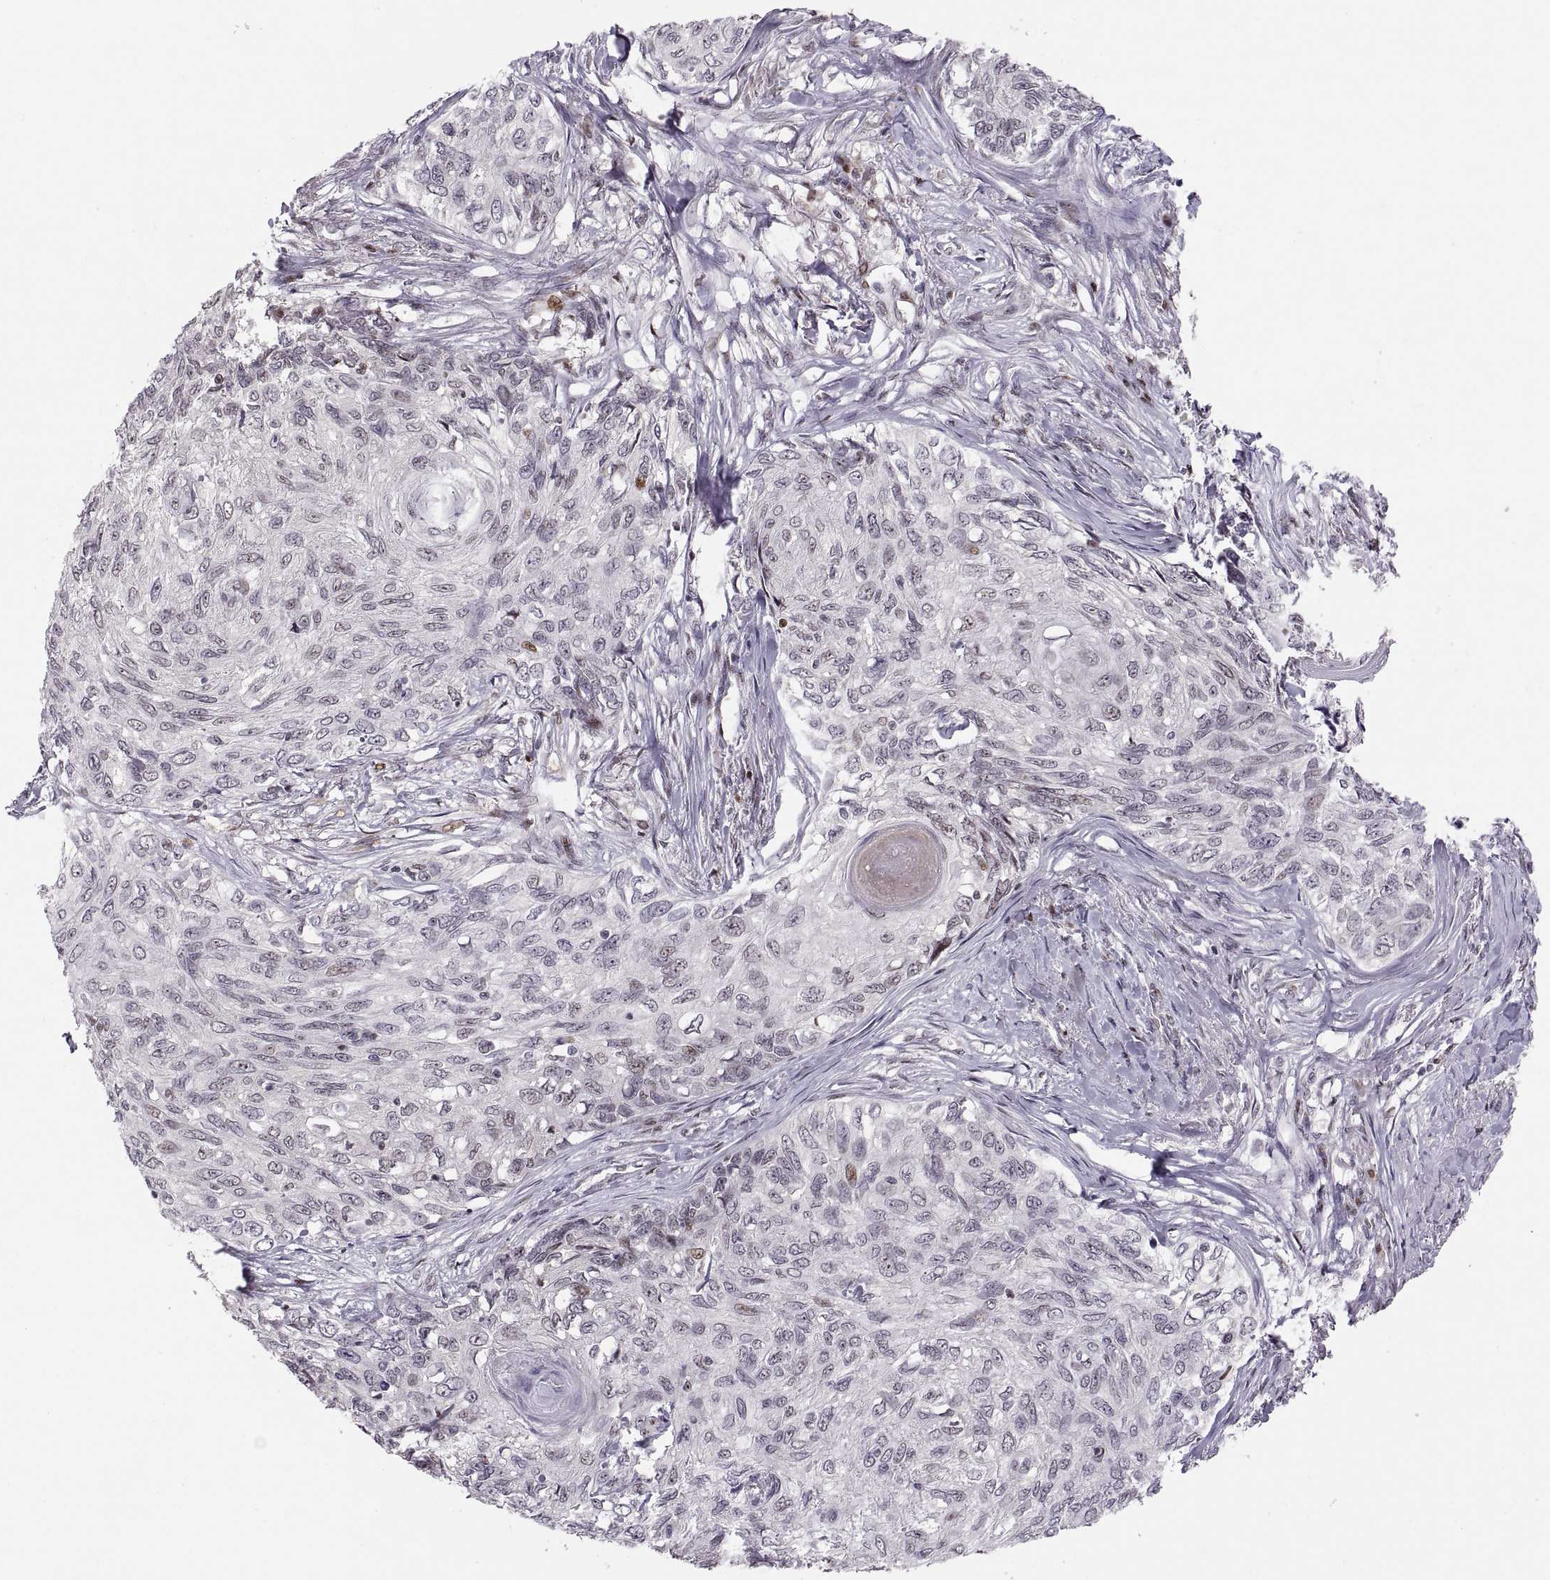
{"staining": {"intensity": "moderate", "quantity": "<25%", "location": "nuclear"}, "tissue": "skin cancer", "cell_type": "Tumor cells", "image_type": "cancer", "snomed": [{"axis": "morphology", "description": "Squamous cell carcinoma, NOS"}, {"axis": "topography", "description": "Skin"}], "caption": "Brown immunohistochemical staining in human skin squamous cell carcinoma demonstrates moderate nuclear staining in approximately <25% of tumor cells.", "gene": "SNAI1", "patient": {"sex": "male", "age": 92}}